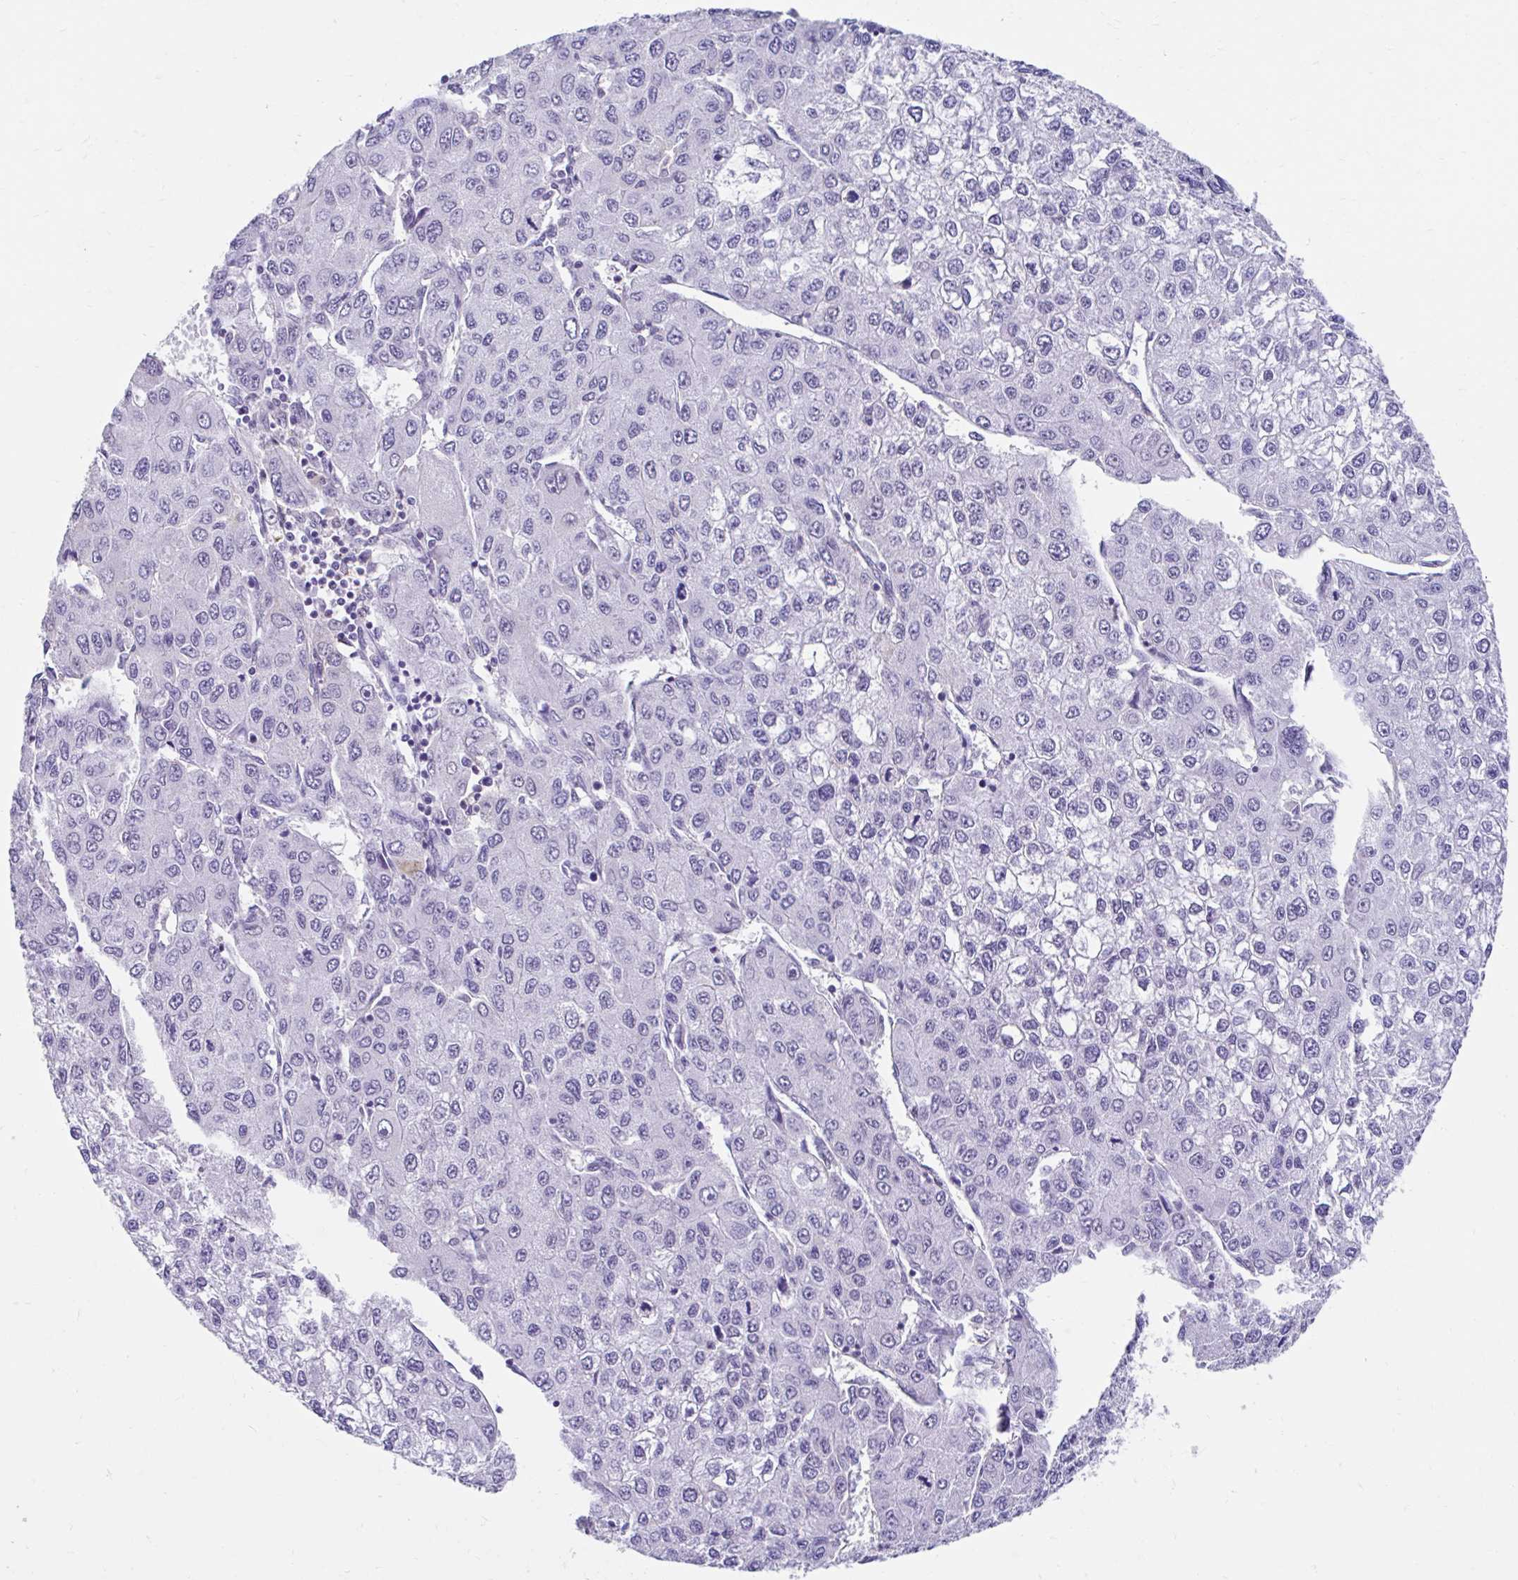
{"staining": {"intensity": "negative", "quantity": "none", "location": "none"}, "tissue": "liver cancer", "cell_type": "Tumor cells", "image_type": "cancer", "snomed": [{"axis": "morphology", "description": "Carcinoma, Hepatocellular, NOS"}, {"axis": "topography", "description": "Liver"}], "caption": "Tumor cells show no significant staining in liver cancer (hepatocellular carcinoma). (Brightfield microscopy of DAB immunohistochemistry (IHC) at high magnification).", "gene": "DCAF17", "patient": {"sex": "female", "age": 66}}